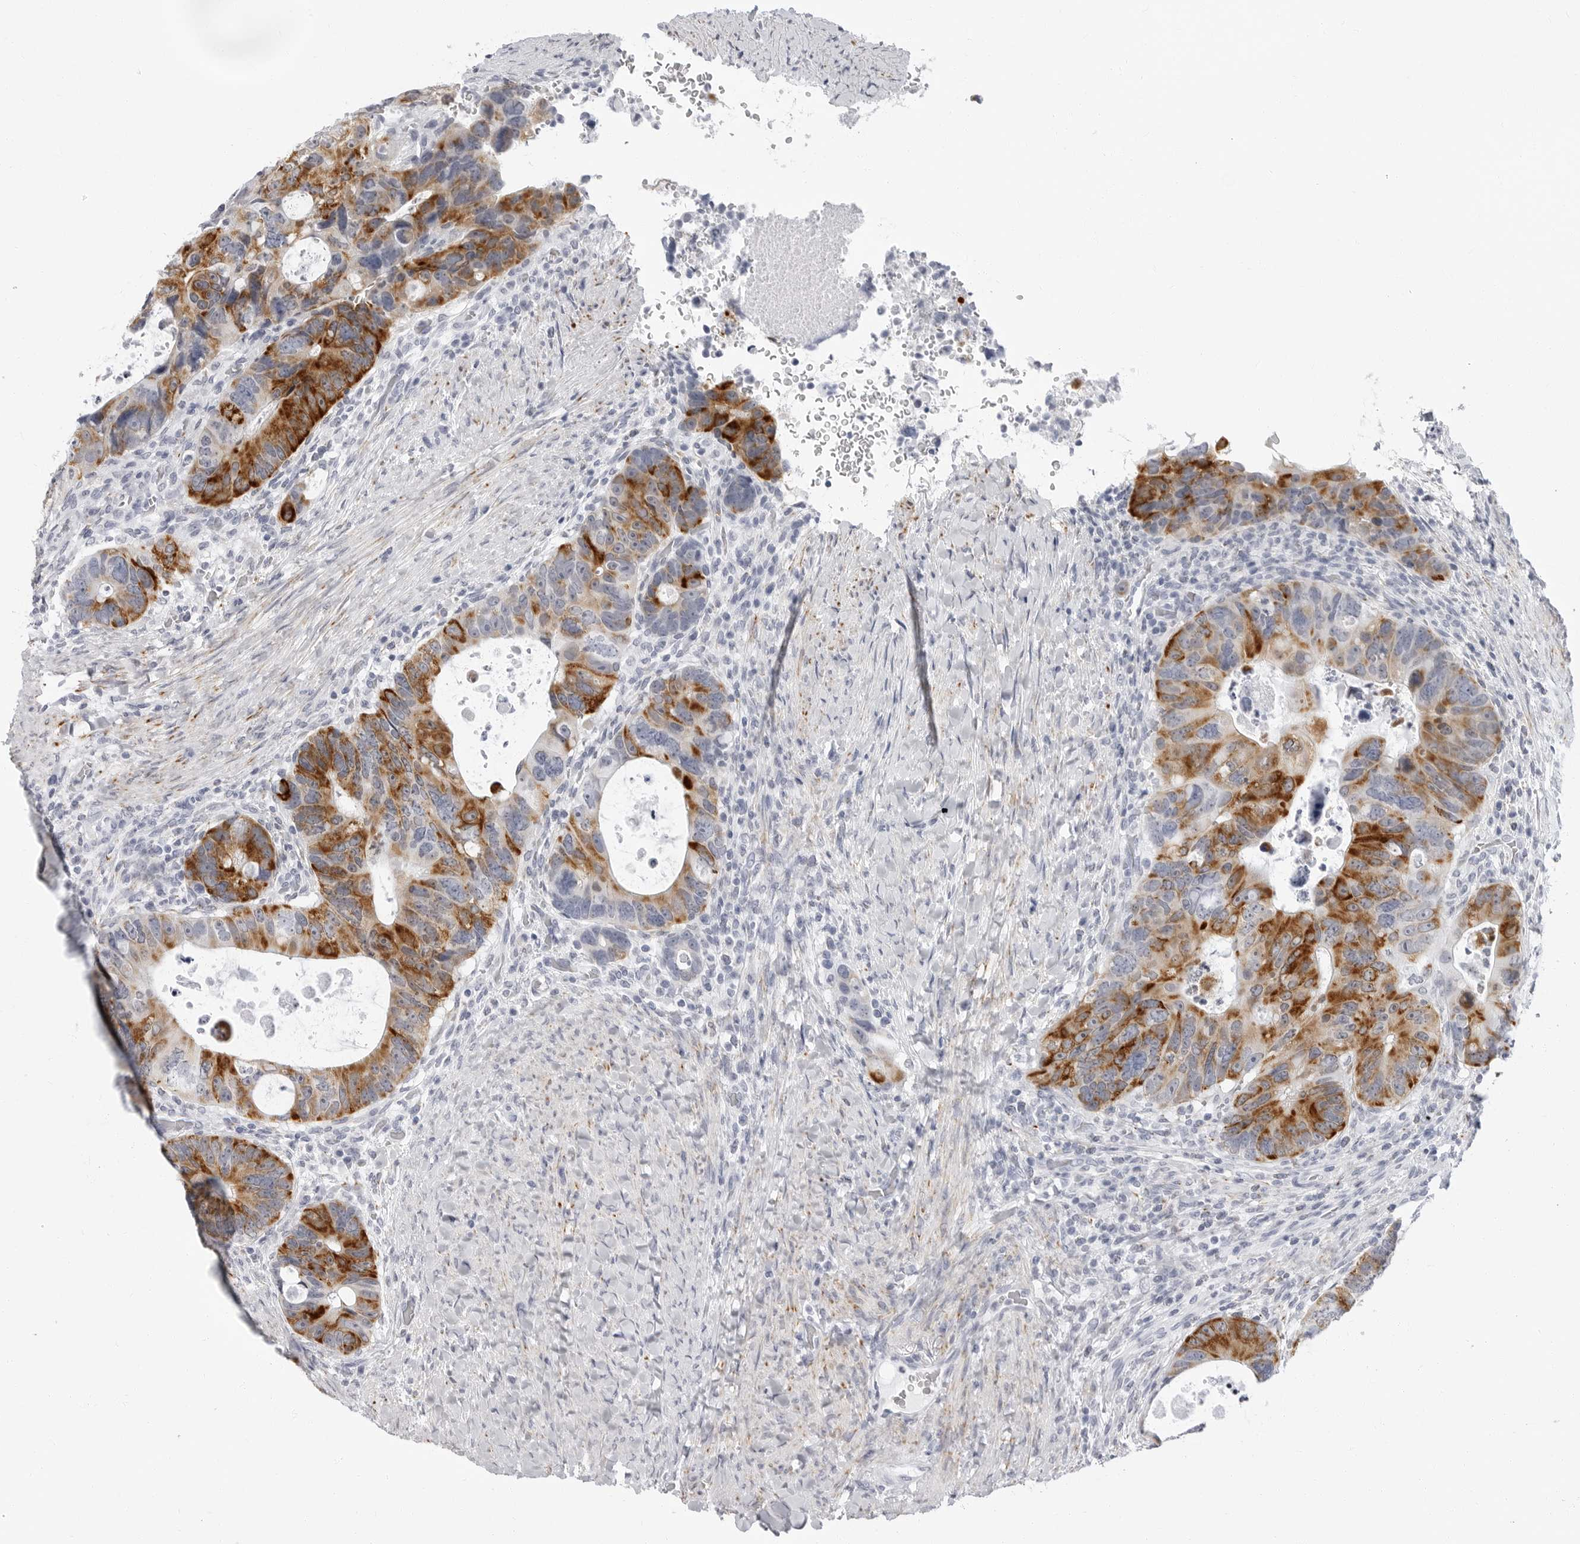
{"staining": {"intensity": "strong", "quantity": "25%-75%", "location": "cytoplasmic/membranous"}, "tissue": "colorectal cancer", "cell_type": "Tumor cells", "image_type": "cancer", "snomed": [{"axis": "morphology", "description": "Adenocarcinoma, NOS"}, {"axis": "topography", "description": "Rectum"}], "caption": "IHC photomicrograph of colorectal adenocarcinoma stained for a protein (brown), which demonstrates high levels of strong cytoplasmic/membranous expression in about 25%-75% of tumor cells.", "gene": "ERICH3", "patient": {"sex": "male", "age": 59}}